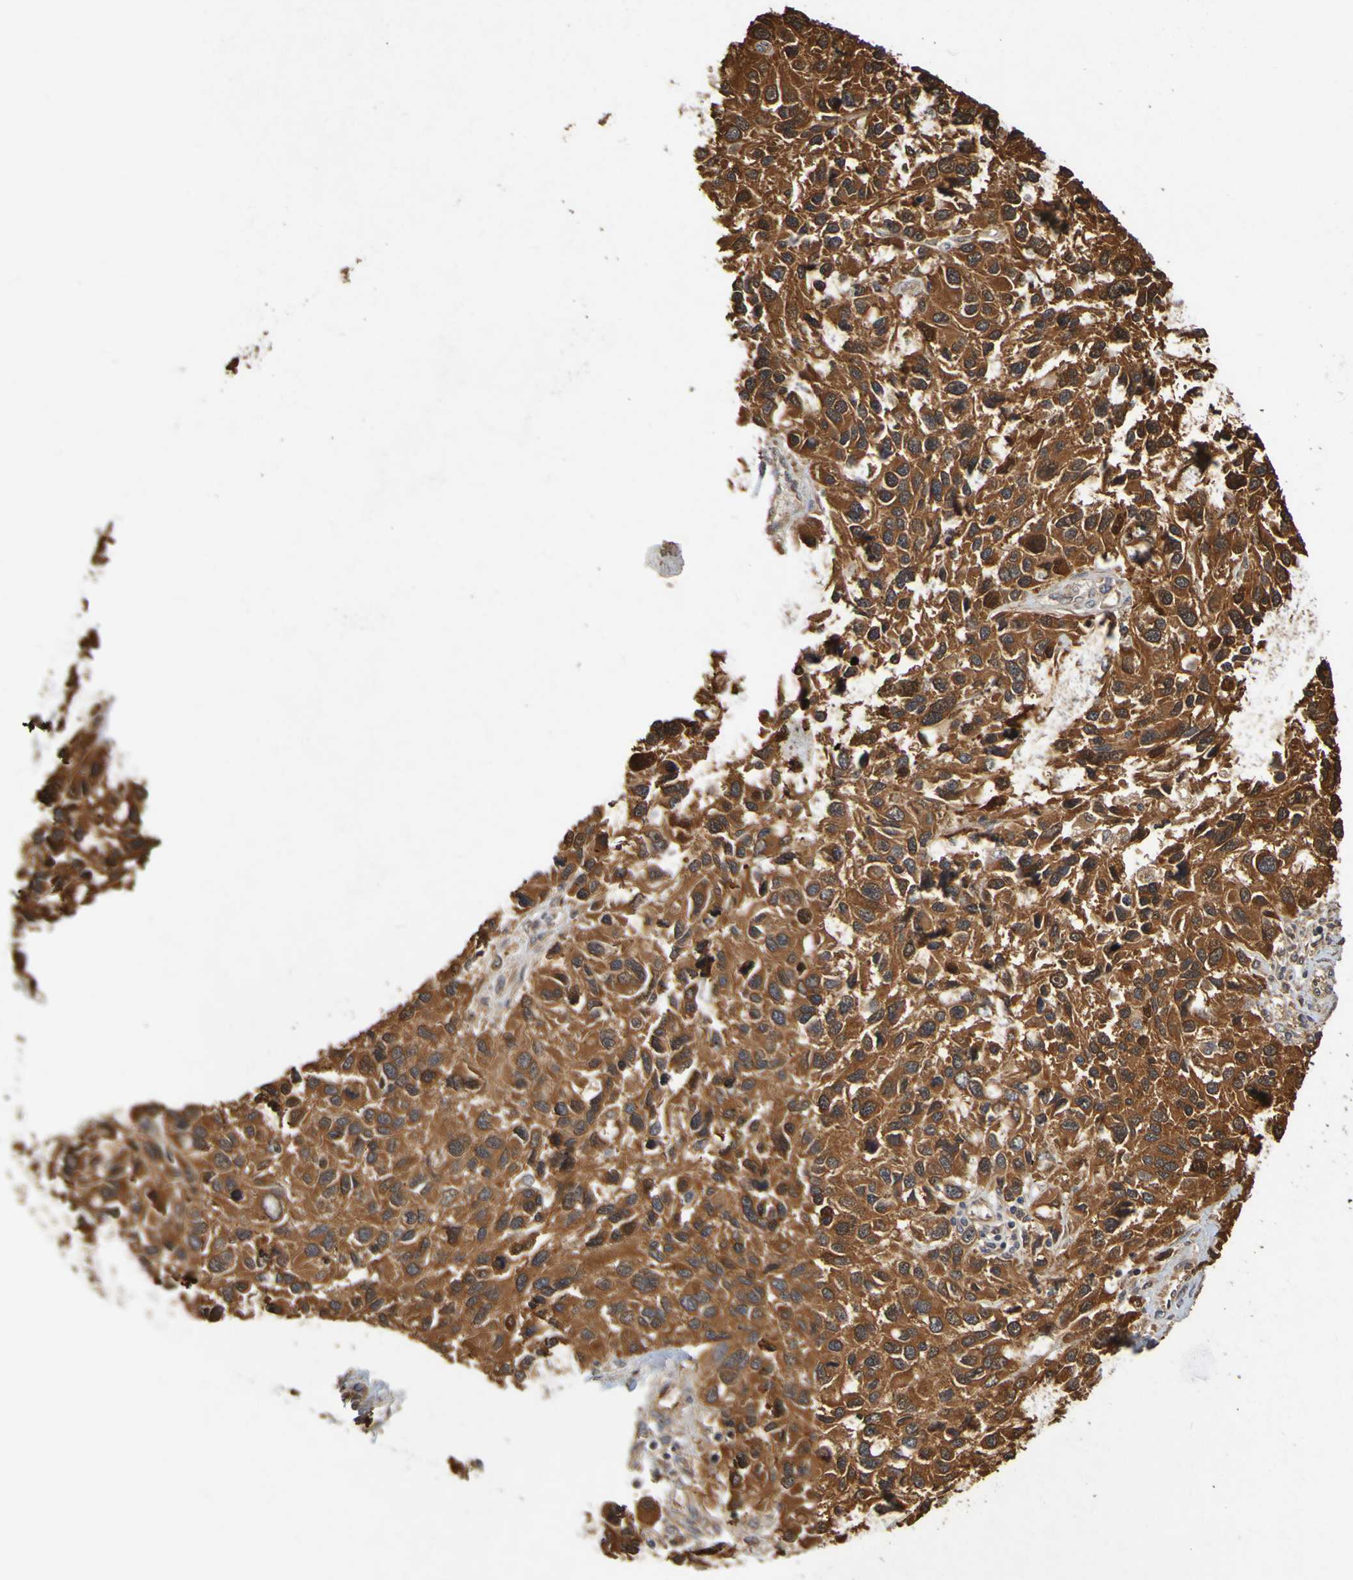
{"staining": {"intensity": "strong", "quantity": ">75%", "location": "cytoplasmic/membranous,nuclear"}, "tissue": "melanoma", "cell_type": "Tumor cells", "image_type": "cancer", "snomed": [{"axis": "morphology", "description": "Malignant melanoma, NOS"}, {"axis": "topography", "description": "Skin"}], "caption": "Immunohistochemical staining of melanoma reveals high levels of strong cytoplasmic/membranous and nuclear protein staining in approximately >75% of tumor cells.", "gene": "OCRL", "patient": {"sex": "male", "age": 53}}